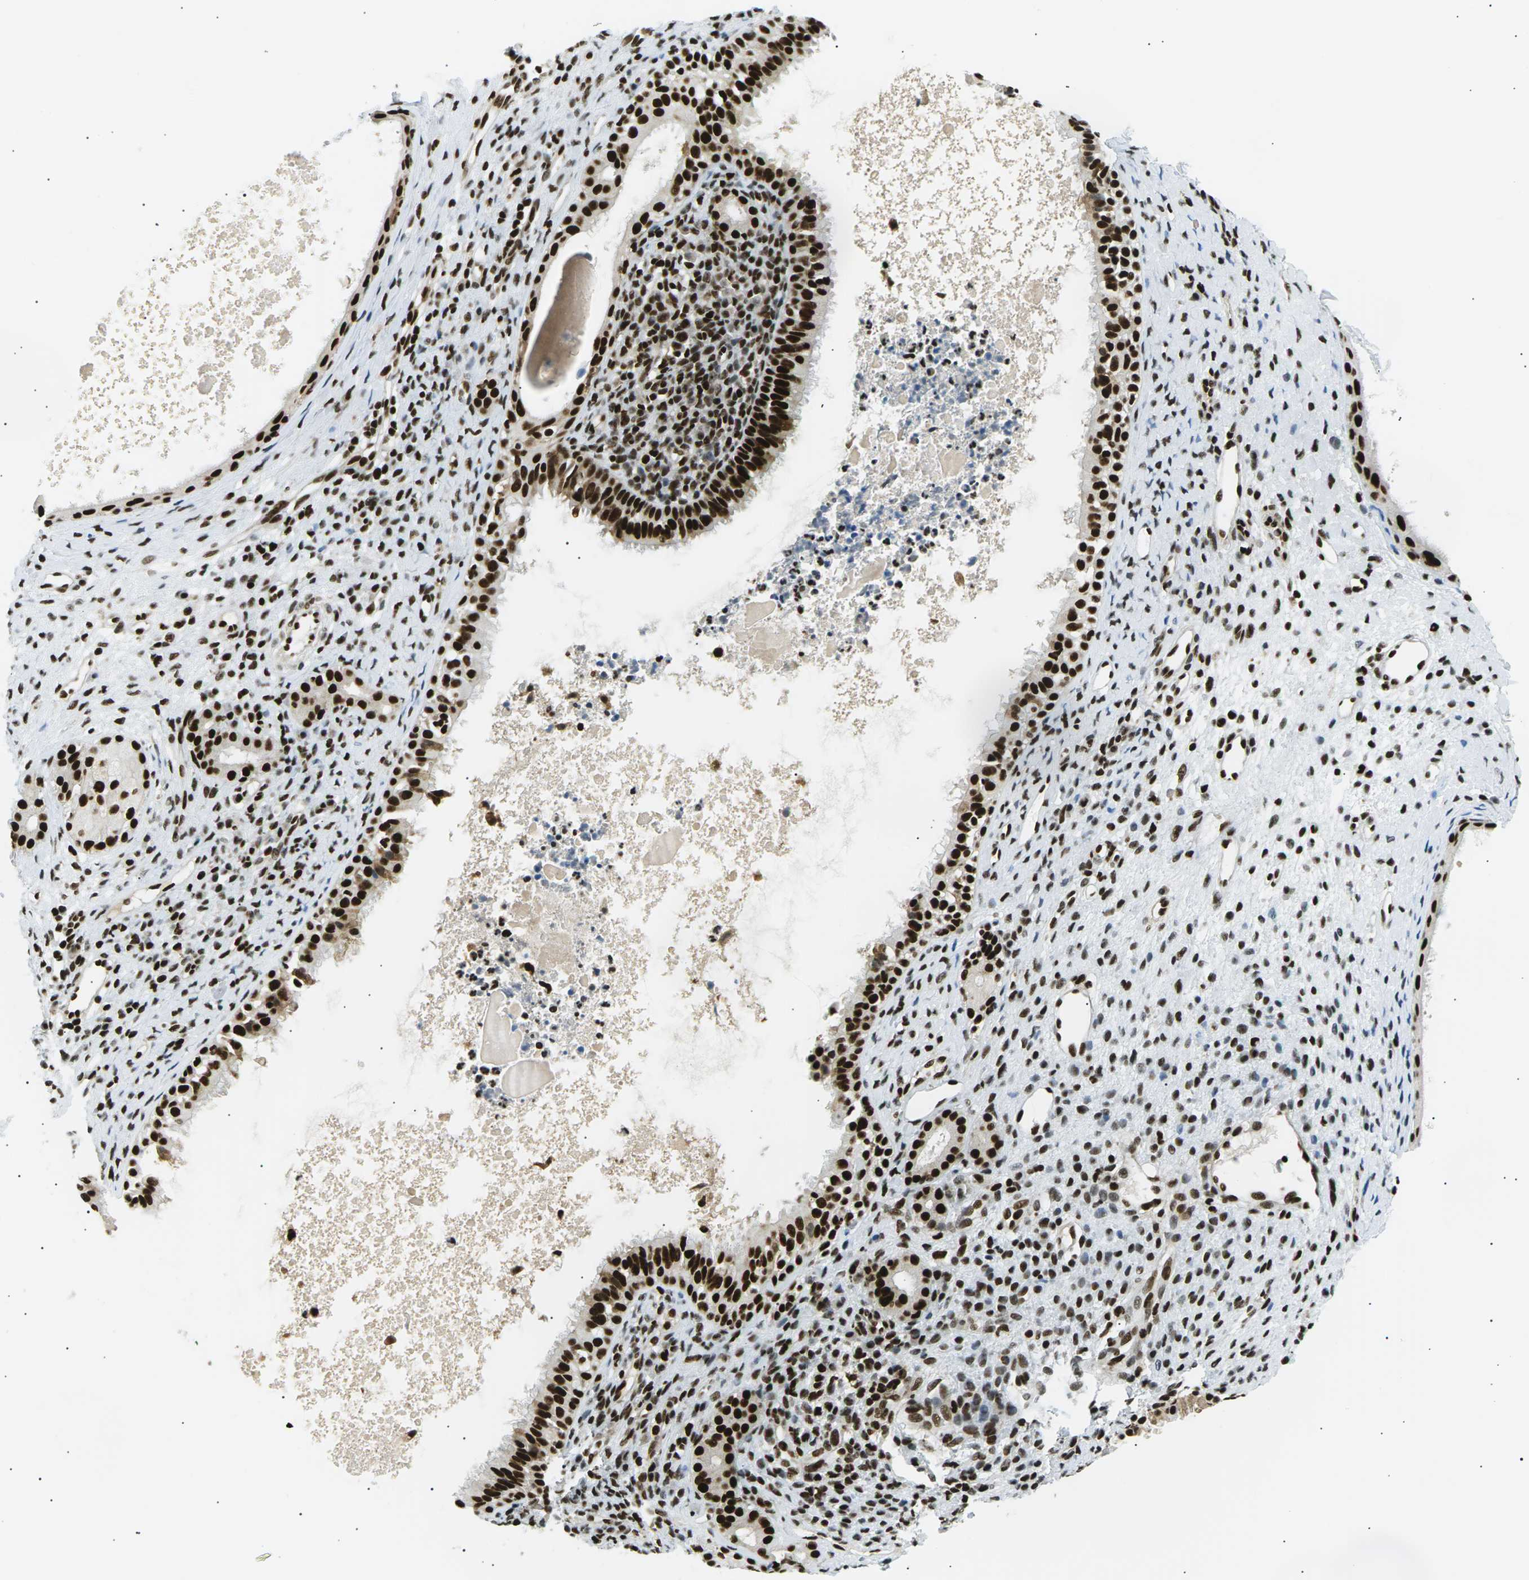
{"staining": {"intensity": "strong", "quantity": ">75%", "location": "nuclear"}, "tissue": "nasopharynx", "cell_type": "Respiratory epithelial cells", "image_type": "normal", "snomed": [{"axis": "morphology", "description": "Normal tissue, NOS"}, {"axis": "topography", "description": "Nasopharynx"}], "caption": "An image of human nasopharynx stained for a protein reveals strong nuclear brown staining in respiratory epithelial cells. Nuclei are stained in blue.", "gene": "RPA2", "patient": {"sex": "male", "age": 22}}